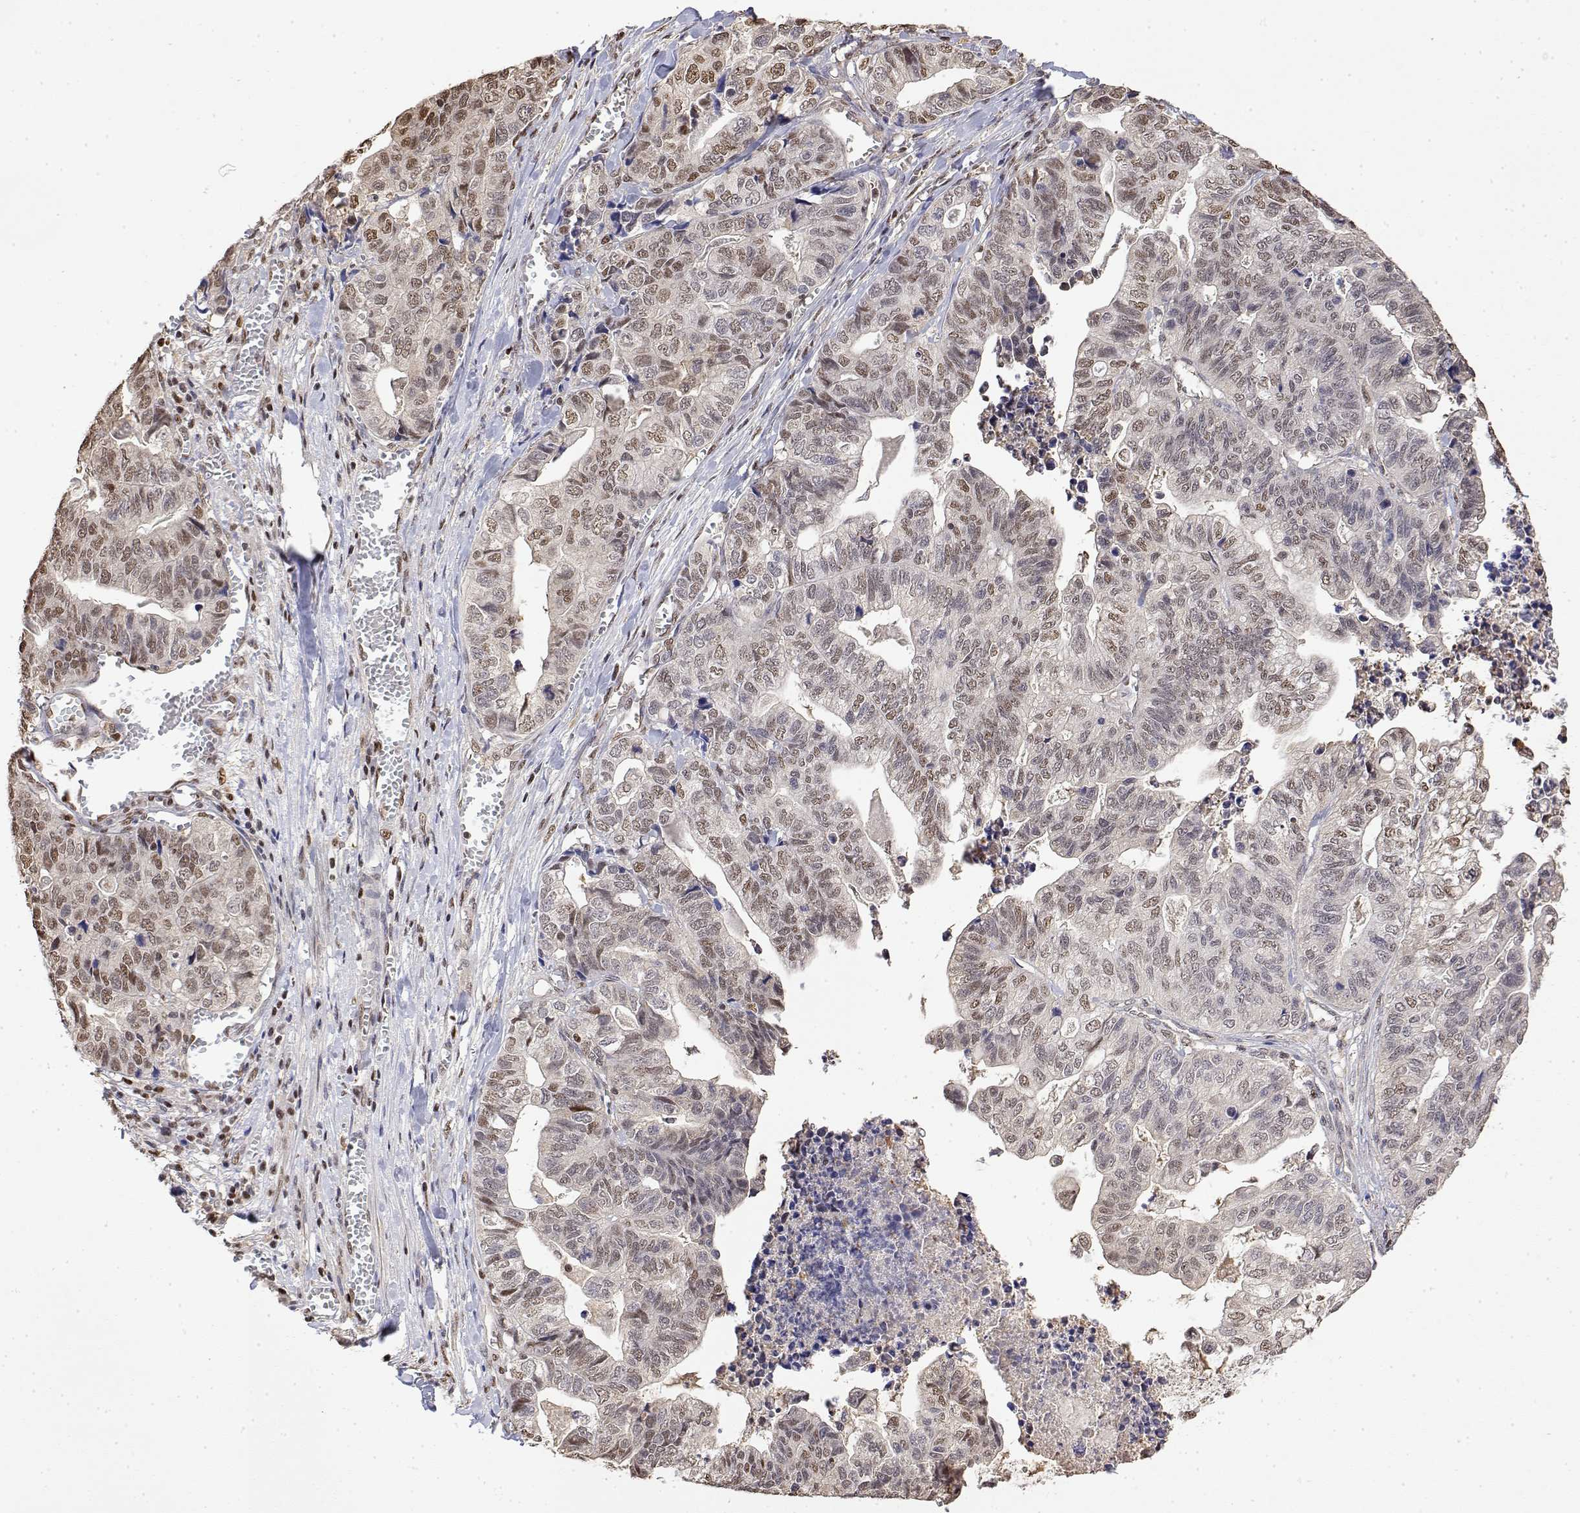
{"staining": {"intensity": "weak", "quantity": "<25%", "location": "nuclear"}, "tissue": "stomach cancer", "cell_type": "Tumor cells", "image_type": "cancer", "snomed": [{"axis": "morphology", "description": "Adenocarcinoma, NOS"}, {"axis": "topography", "description": "Stomach, upper"}], "caption": "There is no significant expression in tumor cells of stomach cancer. (DAB immunohistochemistry (IHC) with hematoxylin counter stain).", "gene": "TPI1", "patient": {"sex": "female", "age": 67}}